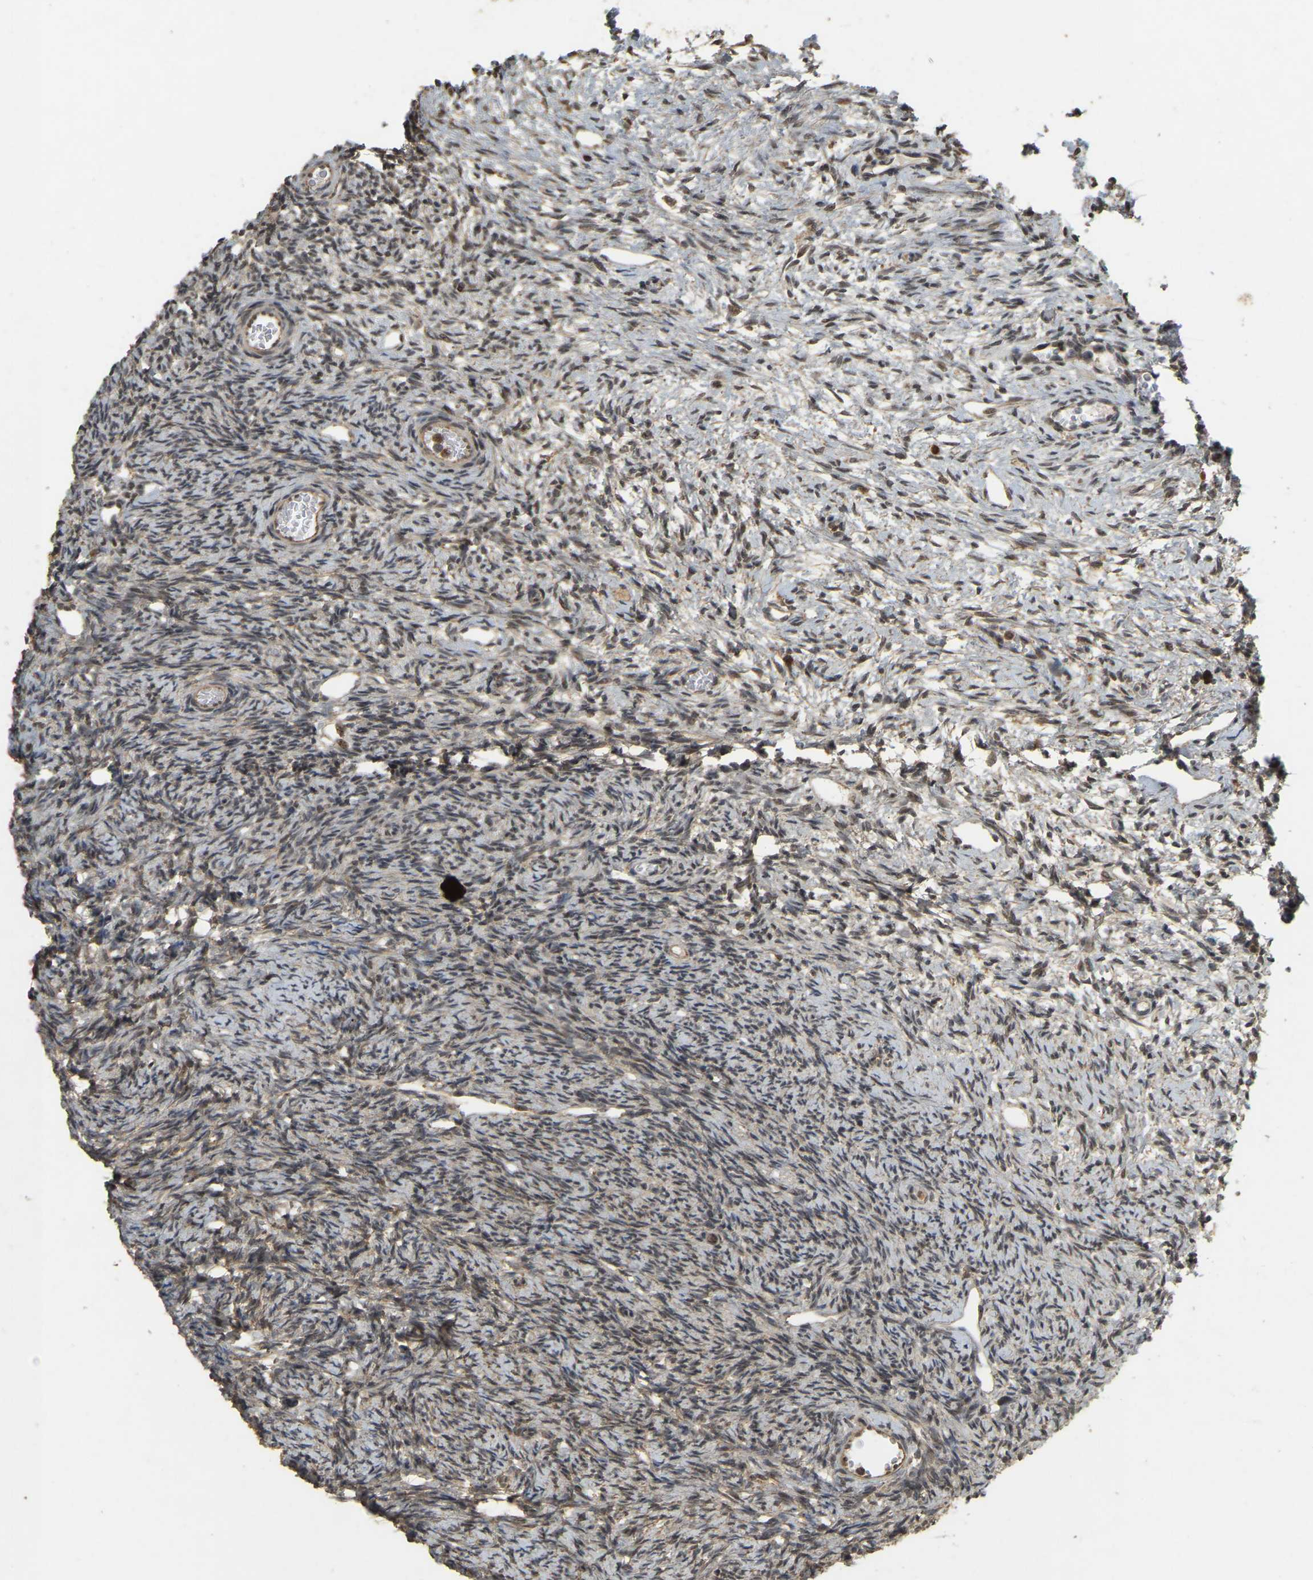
{"staining": {"intensity": "moderate", "quantity": ">75%", "location": "cytoplasmic/membranous,nuclear"}, "tissue": "ovary", "cell_type": "Follicle cells", "image_type": "normal", "snomed": [{"axis": "morphology", "description": "Normal tissue, NOS"}, {"axis": "topography", "description": "Ovary"}], "caption": "A photomicrograph of human ovary stained for a protein displays moderate cytoplasmic/membranous,nuclear brown staining in follicle cells.", "gene": "BRF2", "patient": {"sex": "female", "age": 33}}